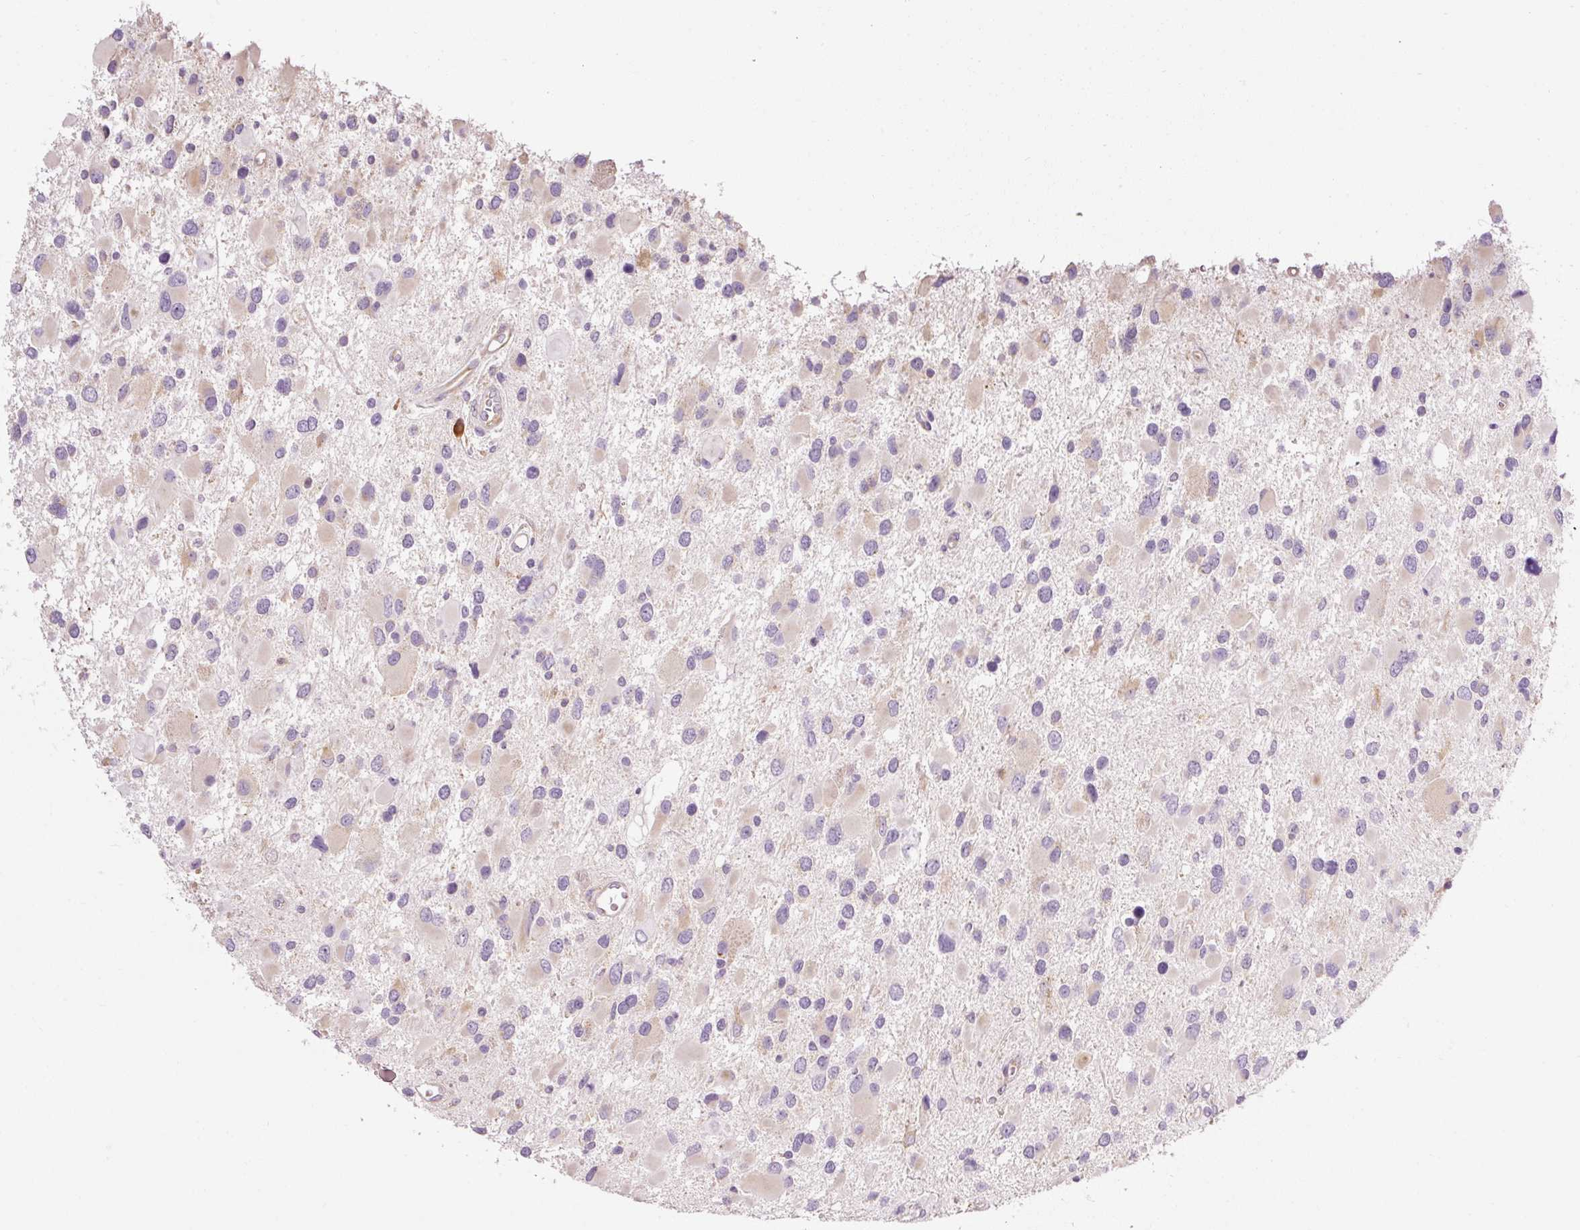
{"staining": {"intensity": "negative", "quantity": "none", "location": "none"}, "tissue": "glioma", "cell_type": "Tumor cells", "image_type": "cancer", "snomed": [{"axis": "morphology", "description": "Glioma, malignant, High grade"}, {"axis": "topography", "description": "Brain"}], "caption": "This is an immunohistochemistry (IHC) histopathology image of human glioma. There is no positivity in tumor cells.", "gene": "RPL10A", "patient": {"sex": "male", "age": 53}}